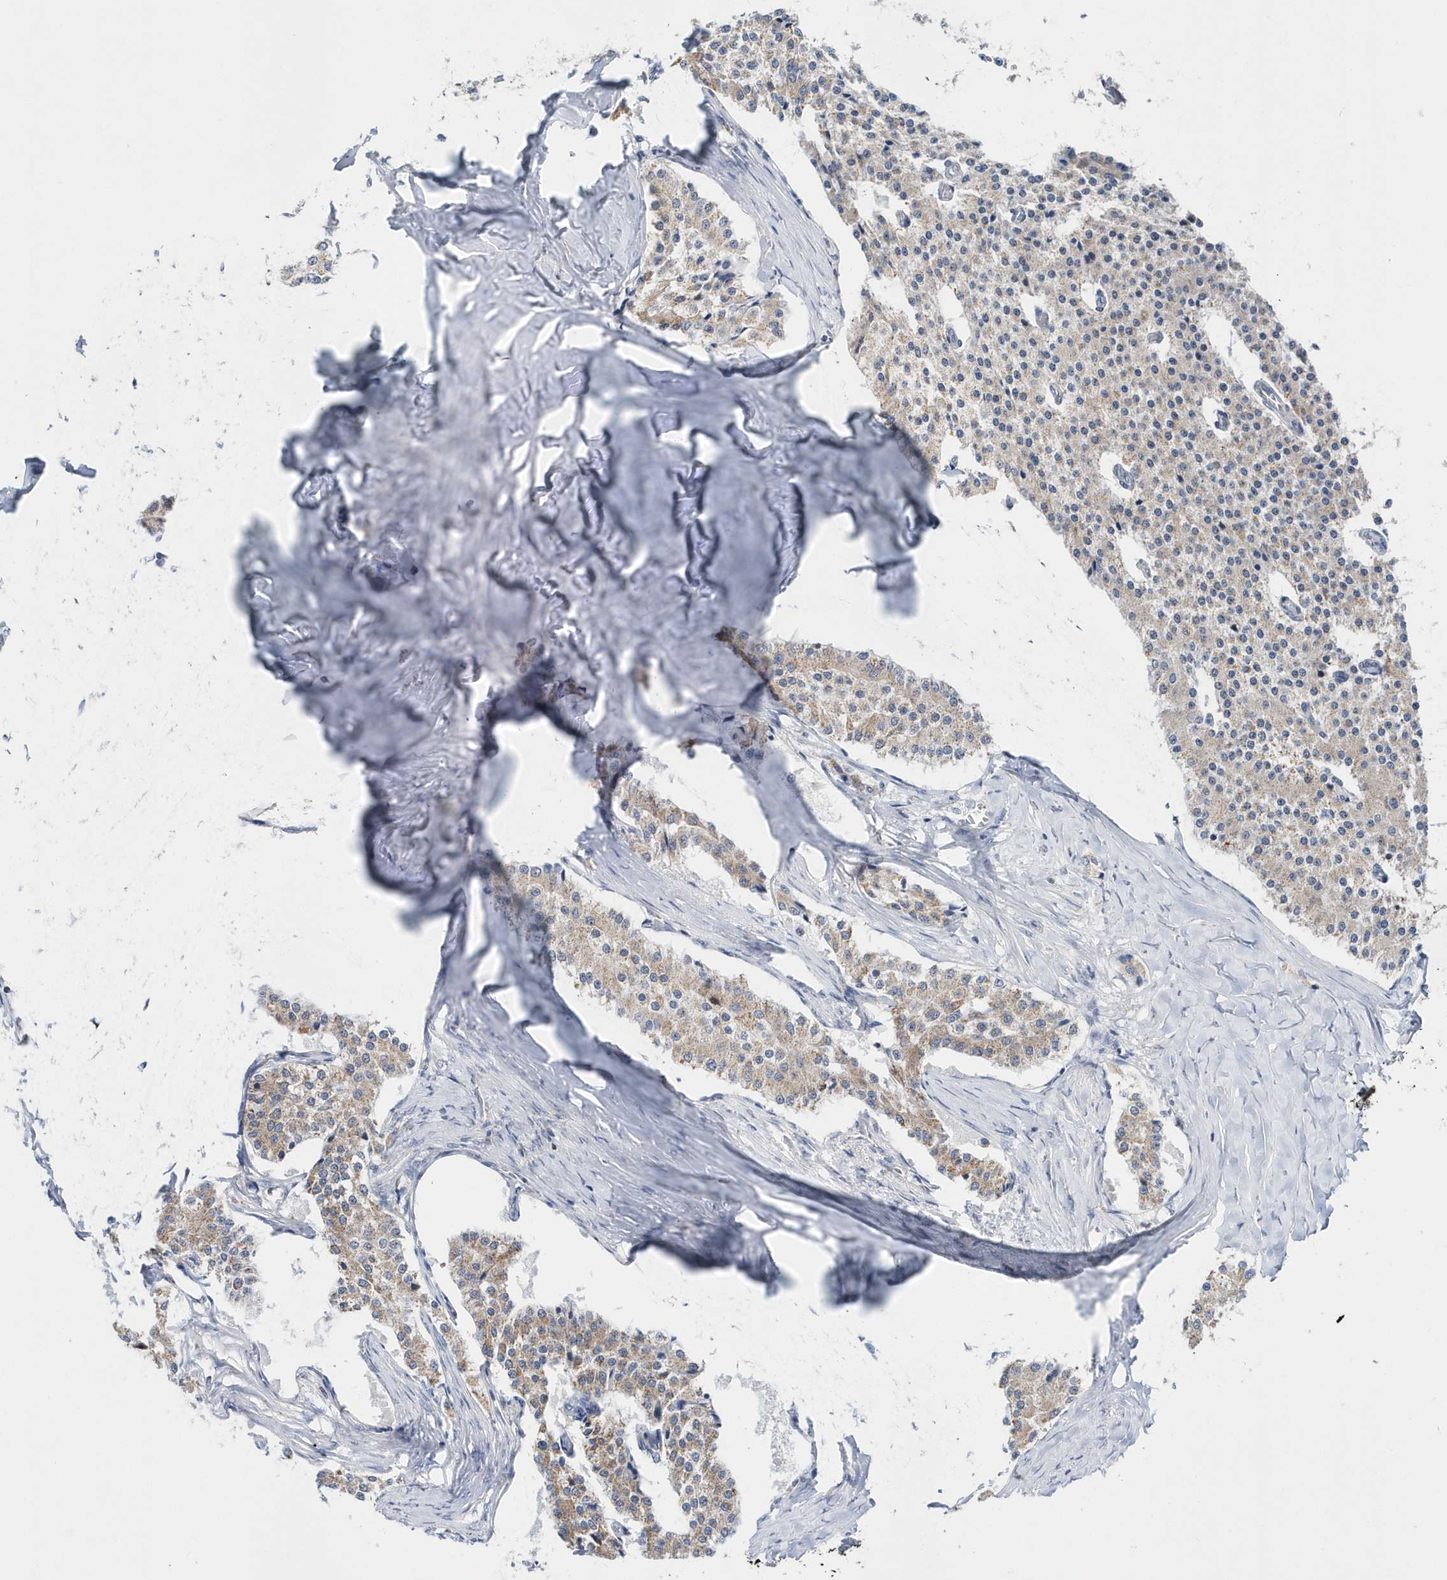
{"staining": {"intensity": "weak", "quantity": ">75%", "location": "cytoplasmic/membranous"}, "tissue": "carcinoid", "cell_type": "Tumor cells", "image_type": "cancer", "snomed": [{"axis": "morphology", "description": "Carcinoid, malignant, NOS"}, {"axis": "topography", "description": "Colon"}], "caption": "Tumor cells reveal weak cytoplasmic/membranous expression in approximately >75% of cells in malignant carcinoid.", "gene": "SPATA5", "patient": {"sex": "female", "age": 52}}